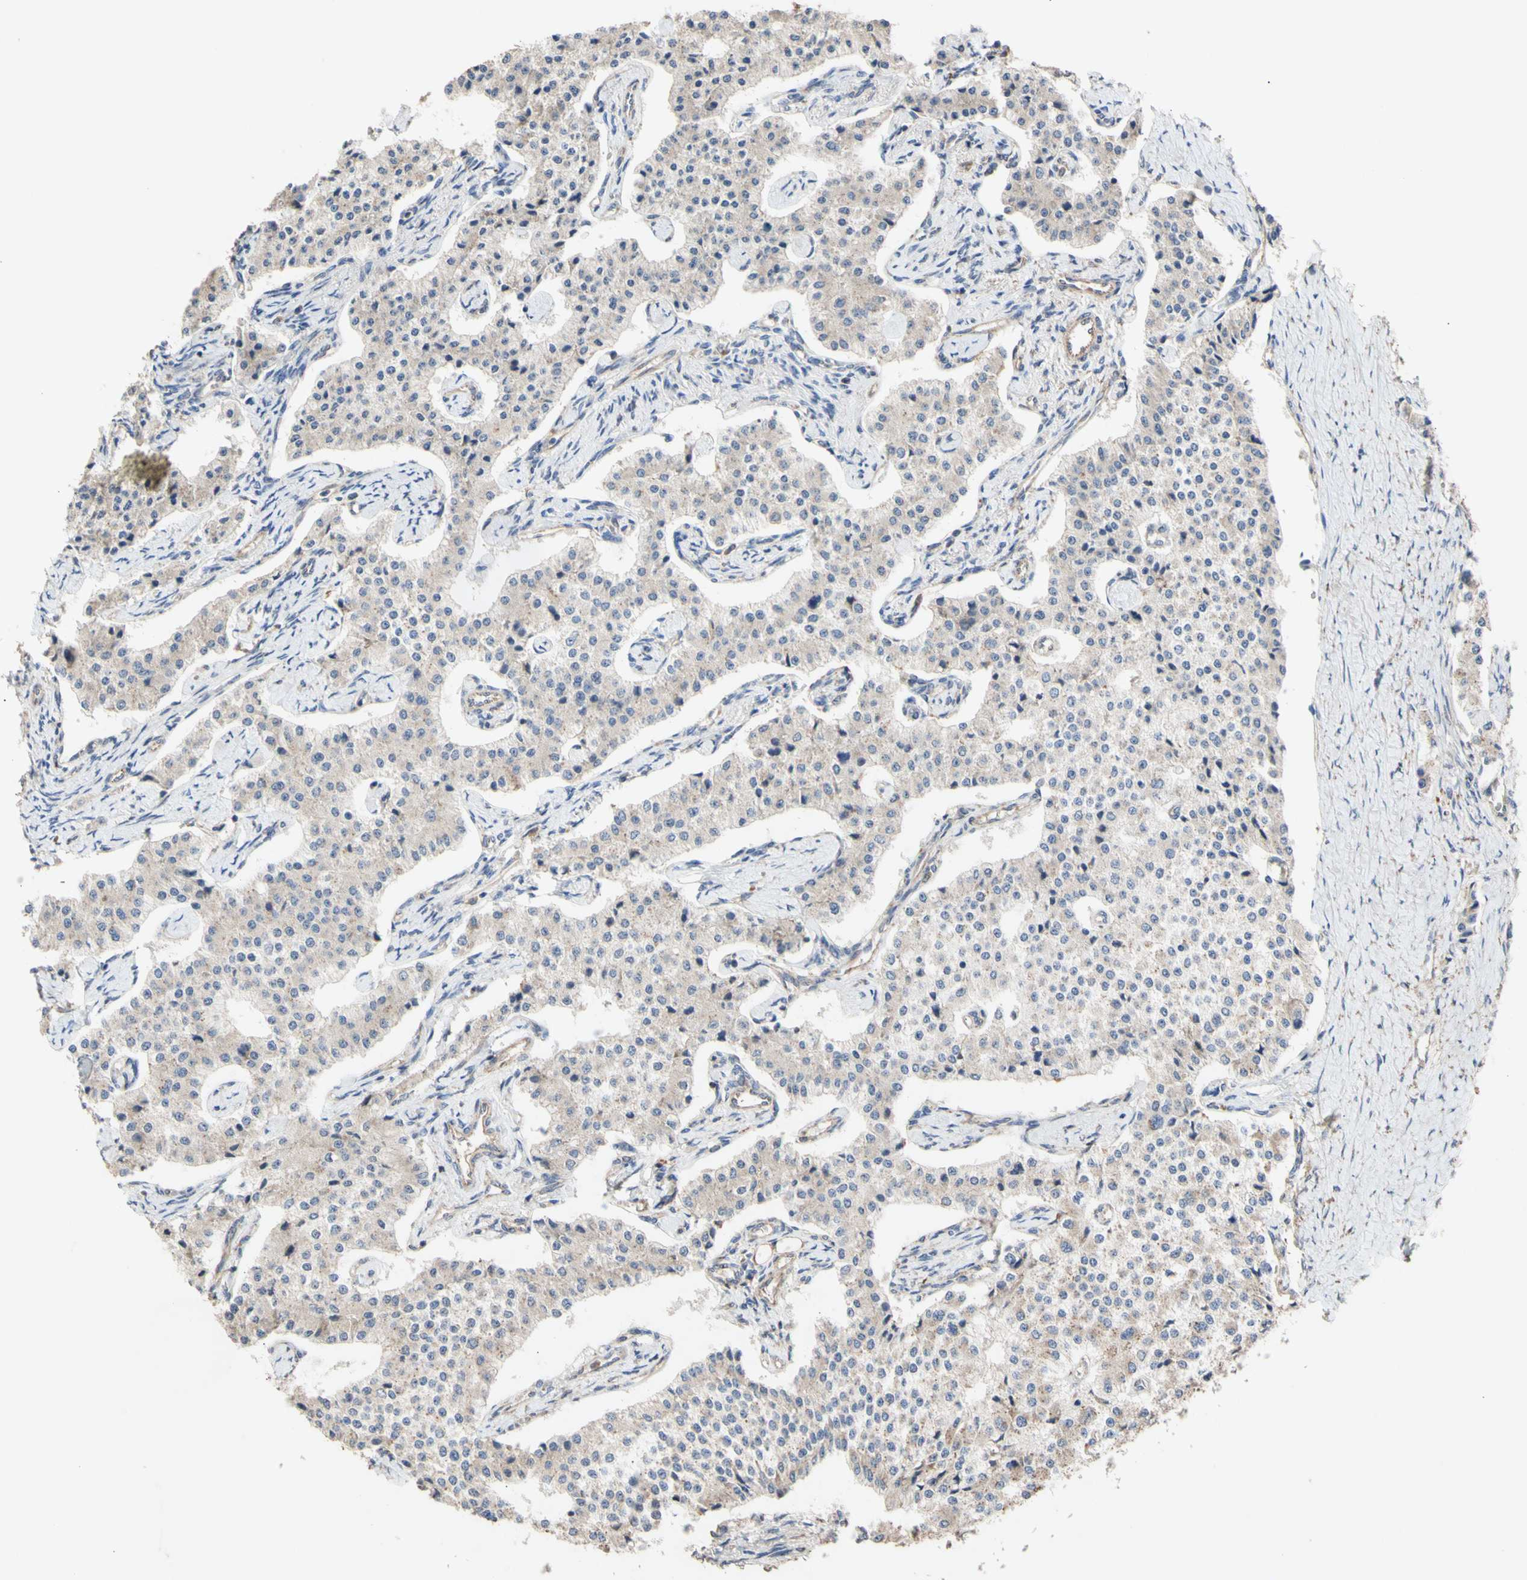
{"staining": {"intensity": "weak", "quantity": "<25%", "location": "cytoplasmic/membranous"}, "tissue": "carcinoid", "cell_type": "Tumor cells", "image_type": "cancer", "snomed": [{"axis": "morphology", "description": "Carcinoid, malignant, NOS"}, {"axis": "topography", "description": "Colon"}], "caption": "A micrograph of carcinoid (malignant) stained for a protein demonstrates no brown staining in tumor cells. (DAB (3,3'-diaminobenzidine) IHC with hematoxylin counter stain).", "gene": "EIF2S3", "patient": {"sex": "female", "age": 52}}